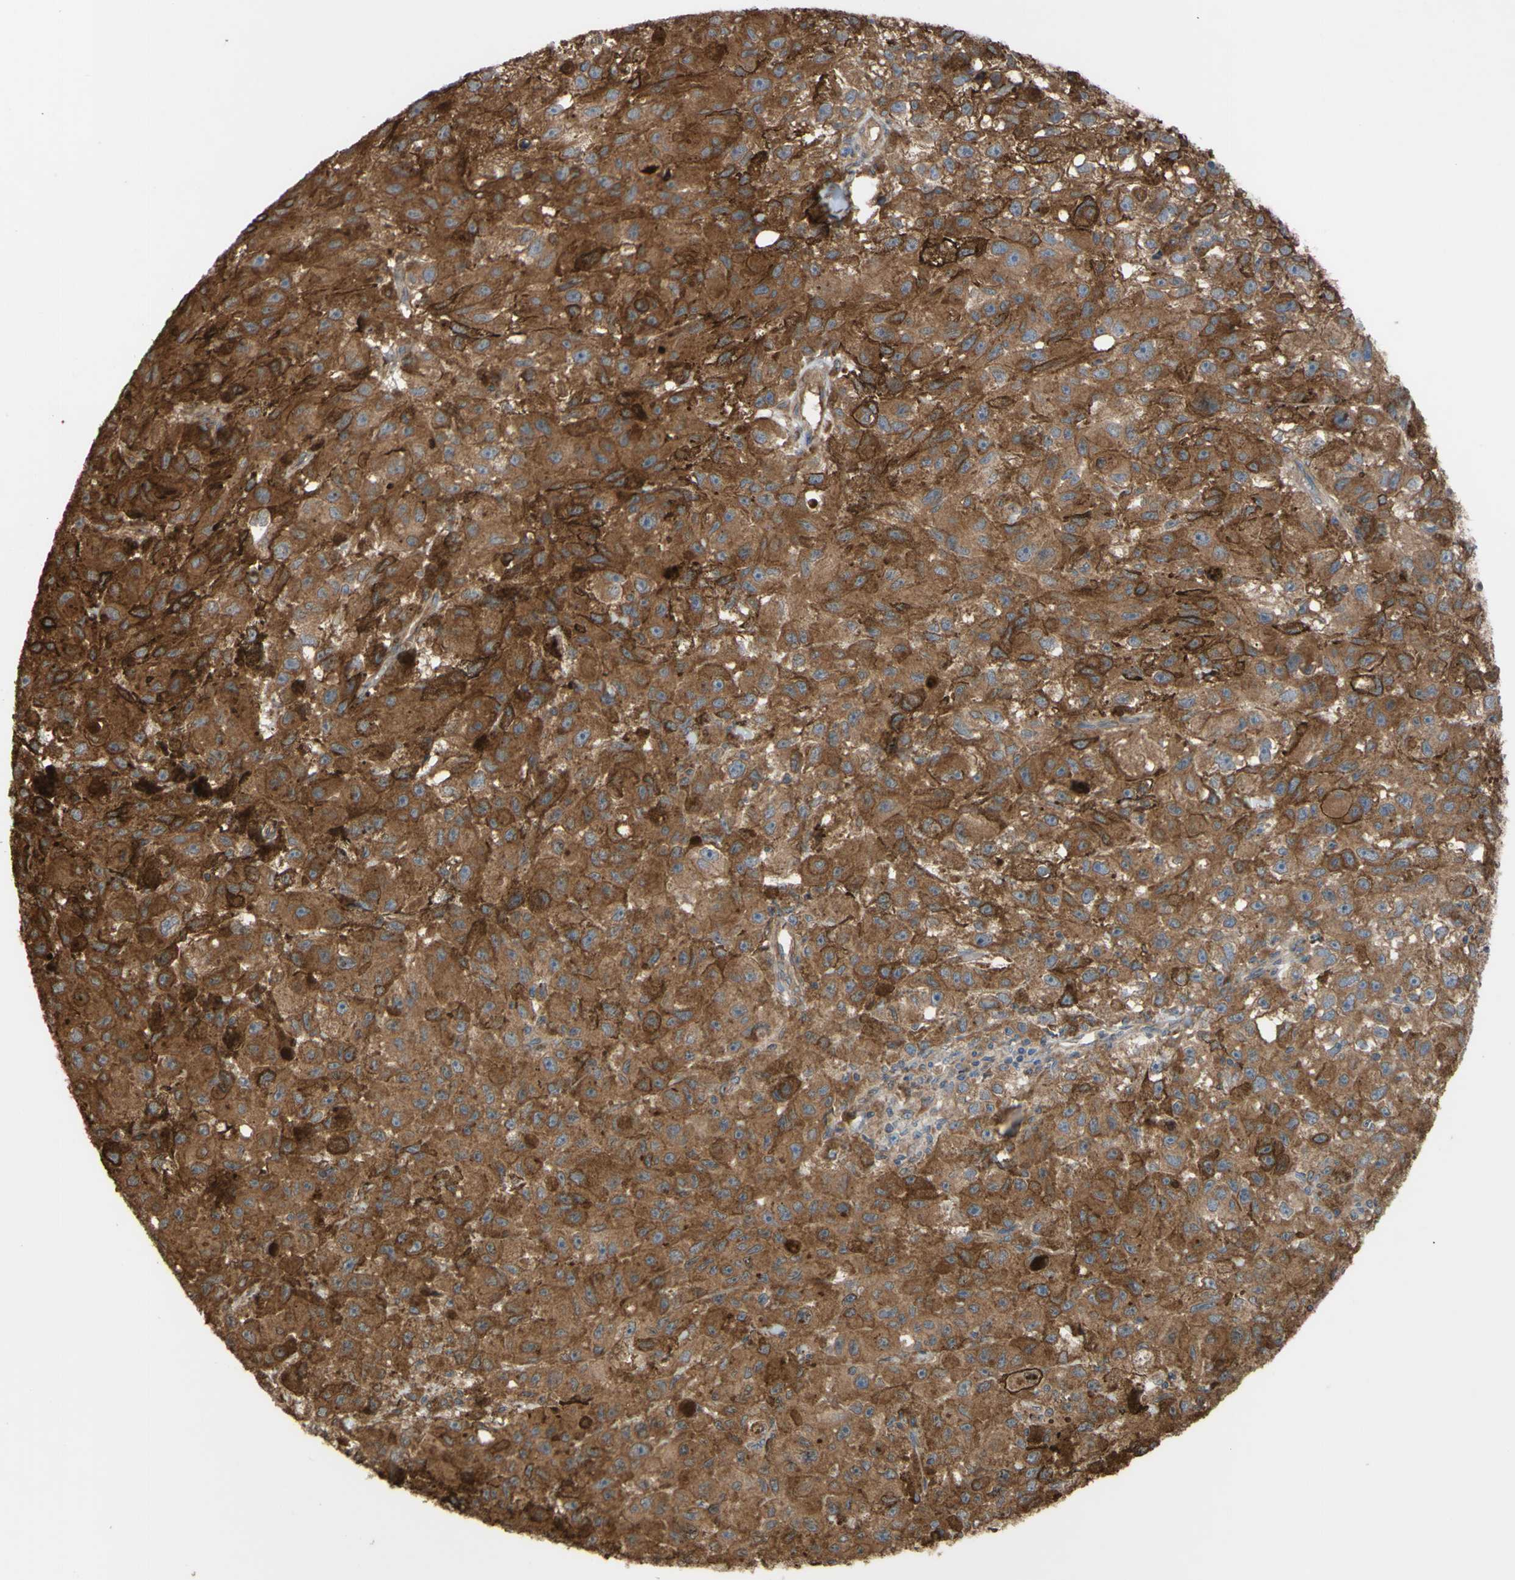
{"staining": {"intensity": "strong", "quantity": ">75%", "location": "cytoplasmic/membranous"}, "tissue": "melanoma", "cell_type": "Tumor cells", "image_type": "cancer", "snomed": [{"axis": "morphology", "description": "Malignant melanoma, NOS"}, {"axis": "topography", "description": "Skin"}], "caption": "Immunohistochemical staining of melanoma shows high levels of strong cytoplasmic/membranous protein staining in approximately >75% of tumor cells. The protein of interest is shown in brown color, while the nuclei are stained blue.", "gene": "NECTIN3", "patient": {"sex": "female", "age": 104}}